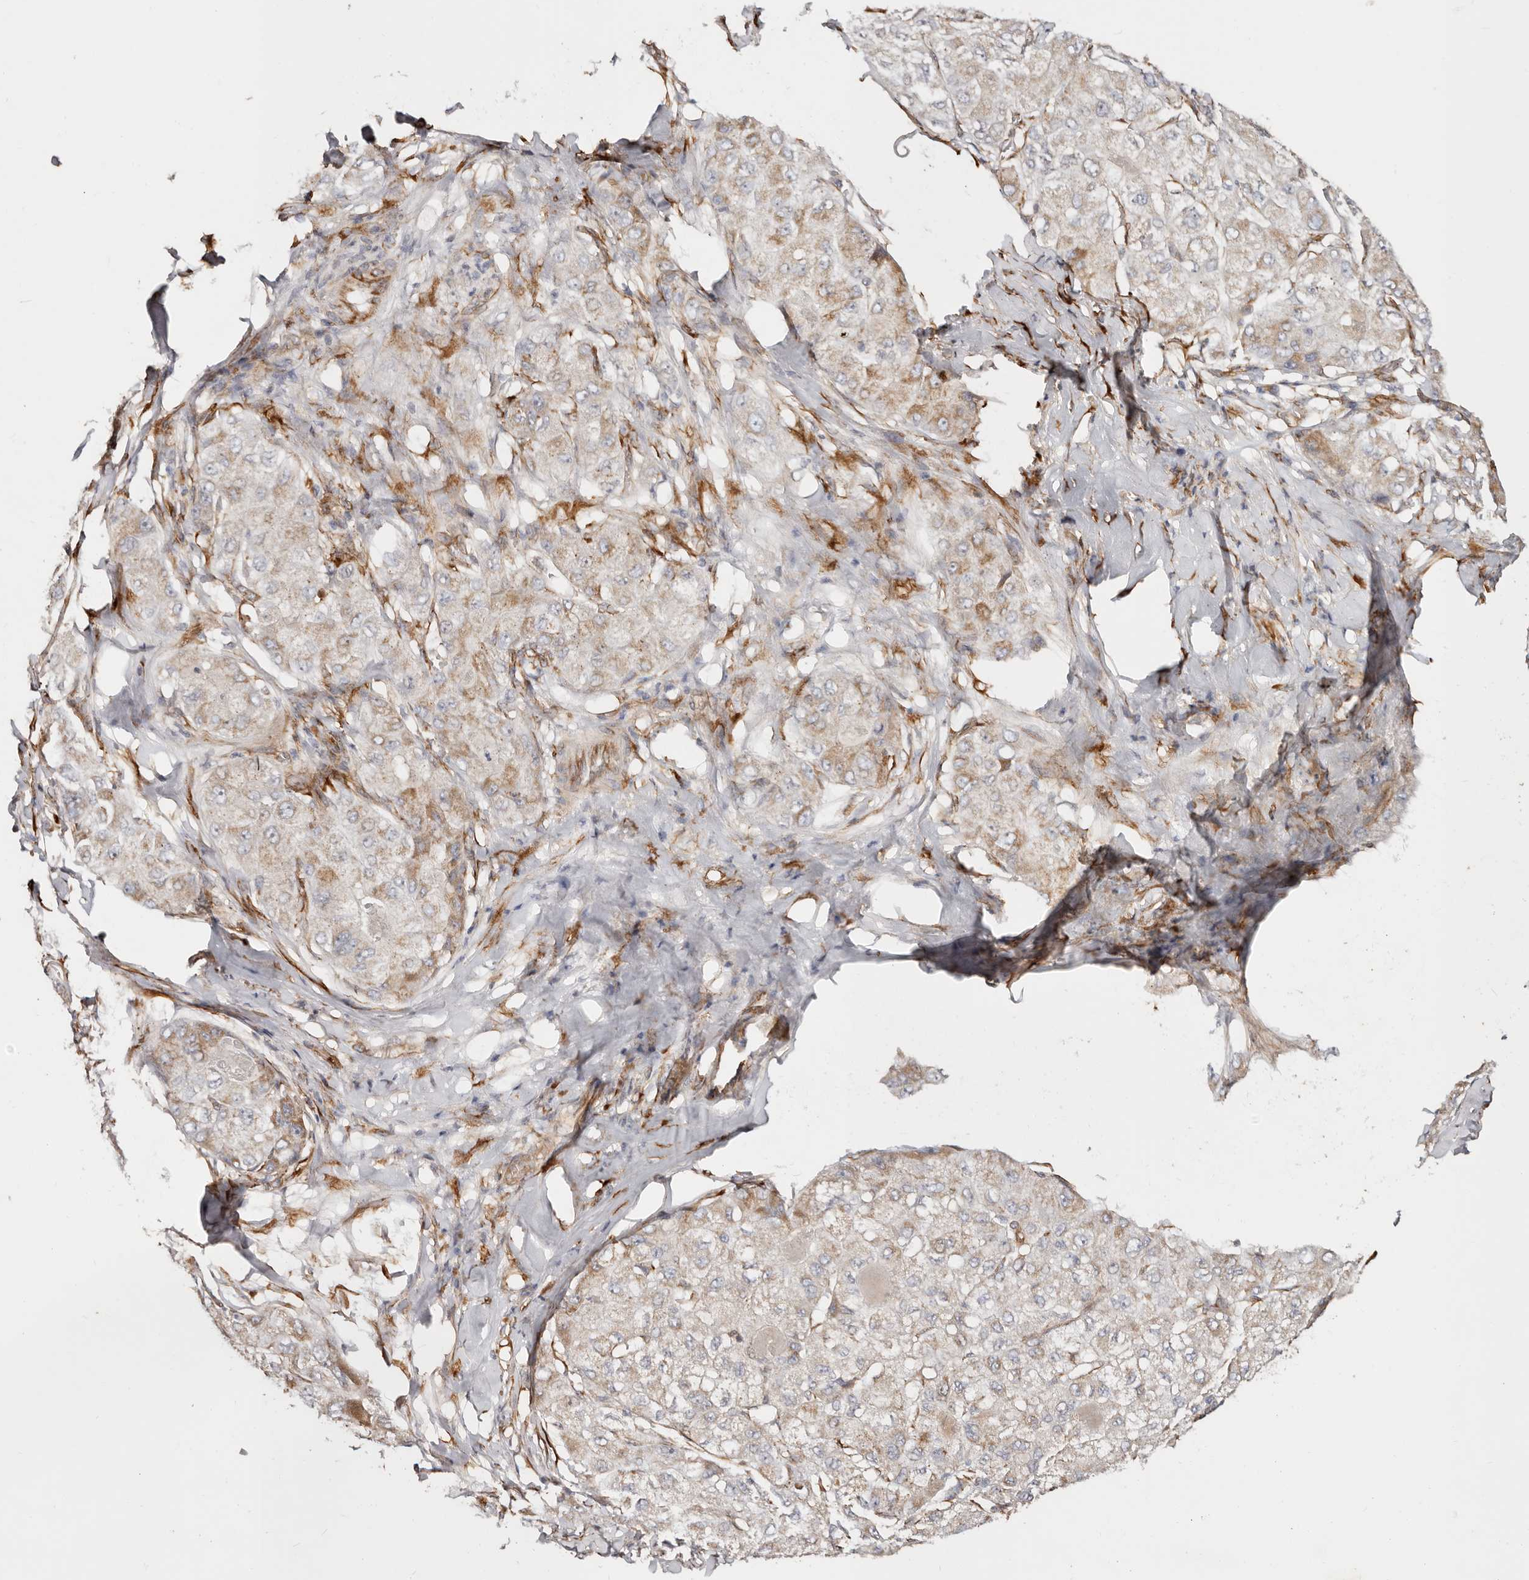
{"staining": {"intensity": "moderate", "quantity": "<25%", "location": "cytoplasmic/membranous"}, "tissue": "liver cancer", "cell_type": "Tumor cells", "image_type": "cancer", "snomed": [{"axis": "morphology", "description": "Carcinoma, Hepatocellular, NOS"}, {"axis": "topography", "description": "Liver"}], "caption": "This histopathology image reveals IHC staining of liver hepatocellular carcinoma, with low moderate cytoplasmic/membranous staining in approximately <25% of tumor cells.", "gene": "SERPINH1", "patient": {"sex": "male", "age": 80}}